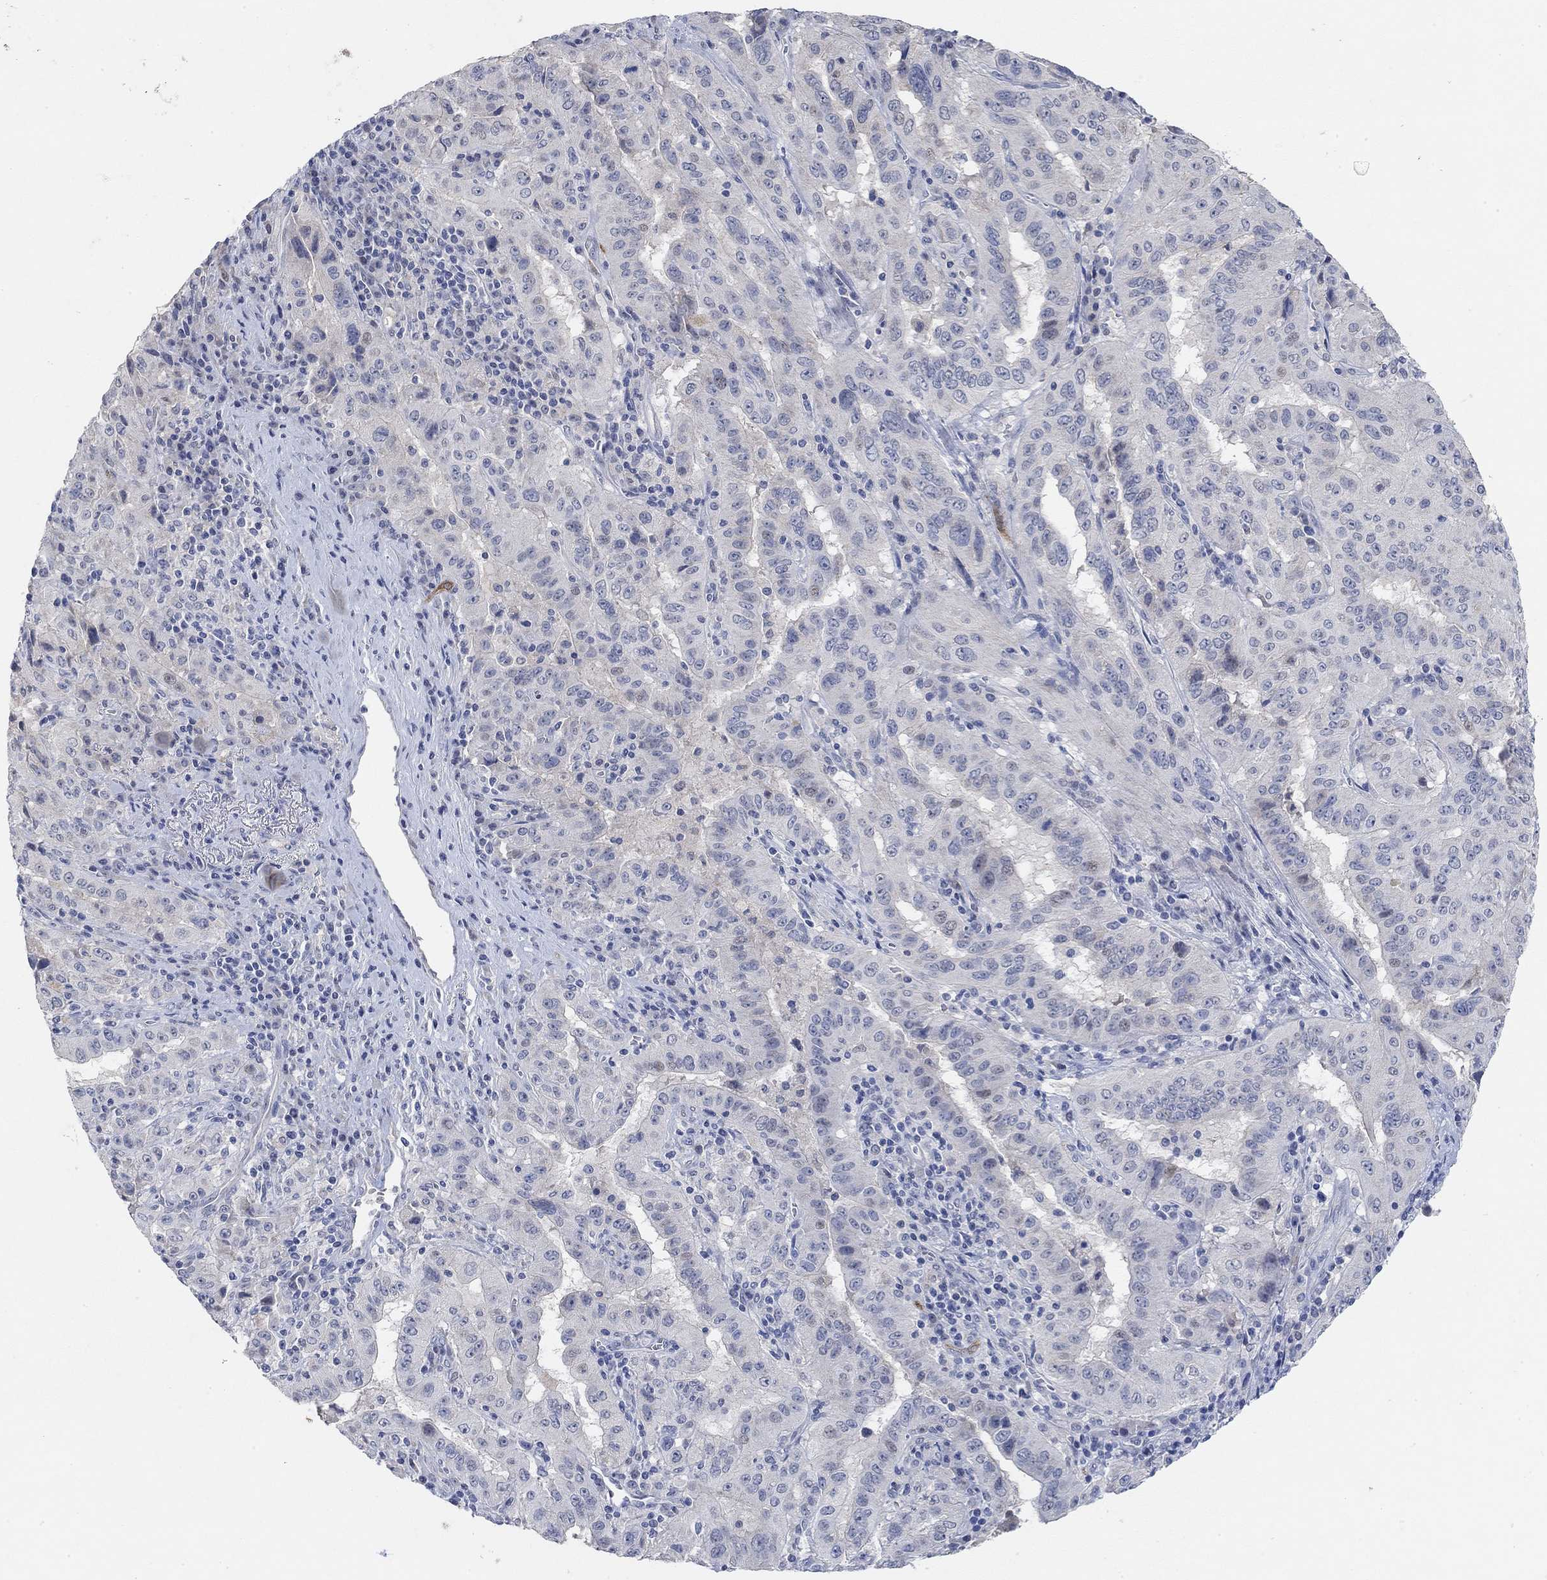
{"staining": {"intensity": "negative", "quantity": "none", "location": "none"}, "tissue": "pancreatic cancer", "cell_type": "Tumor cells", "image_type": "cancer", "snomed": [{"axis": "morphology", "description": "Adenocarcinoma, NOS"}, {"axis": "topography", "description": "Pancreas"}], "caption": "The micrograph displays no significant expression in tumor cells of adenocarcinoma (pancreatic).", "gene": "VAT1L", "patient": {"sex": "male", "age": 63}}